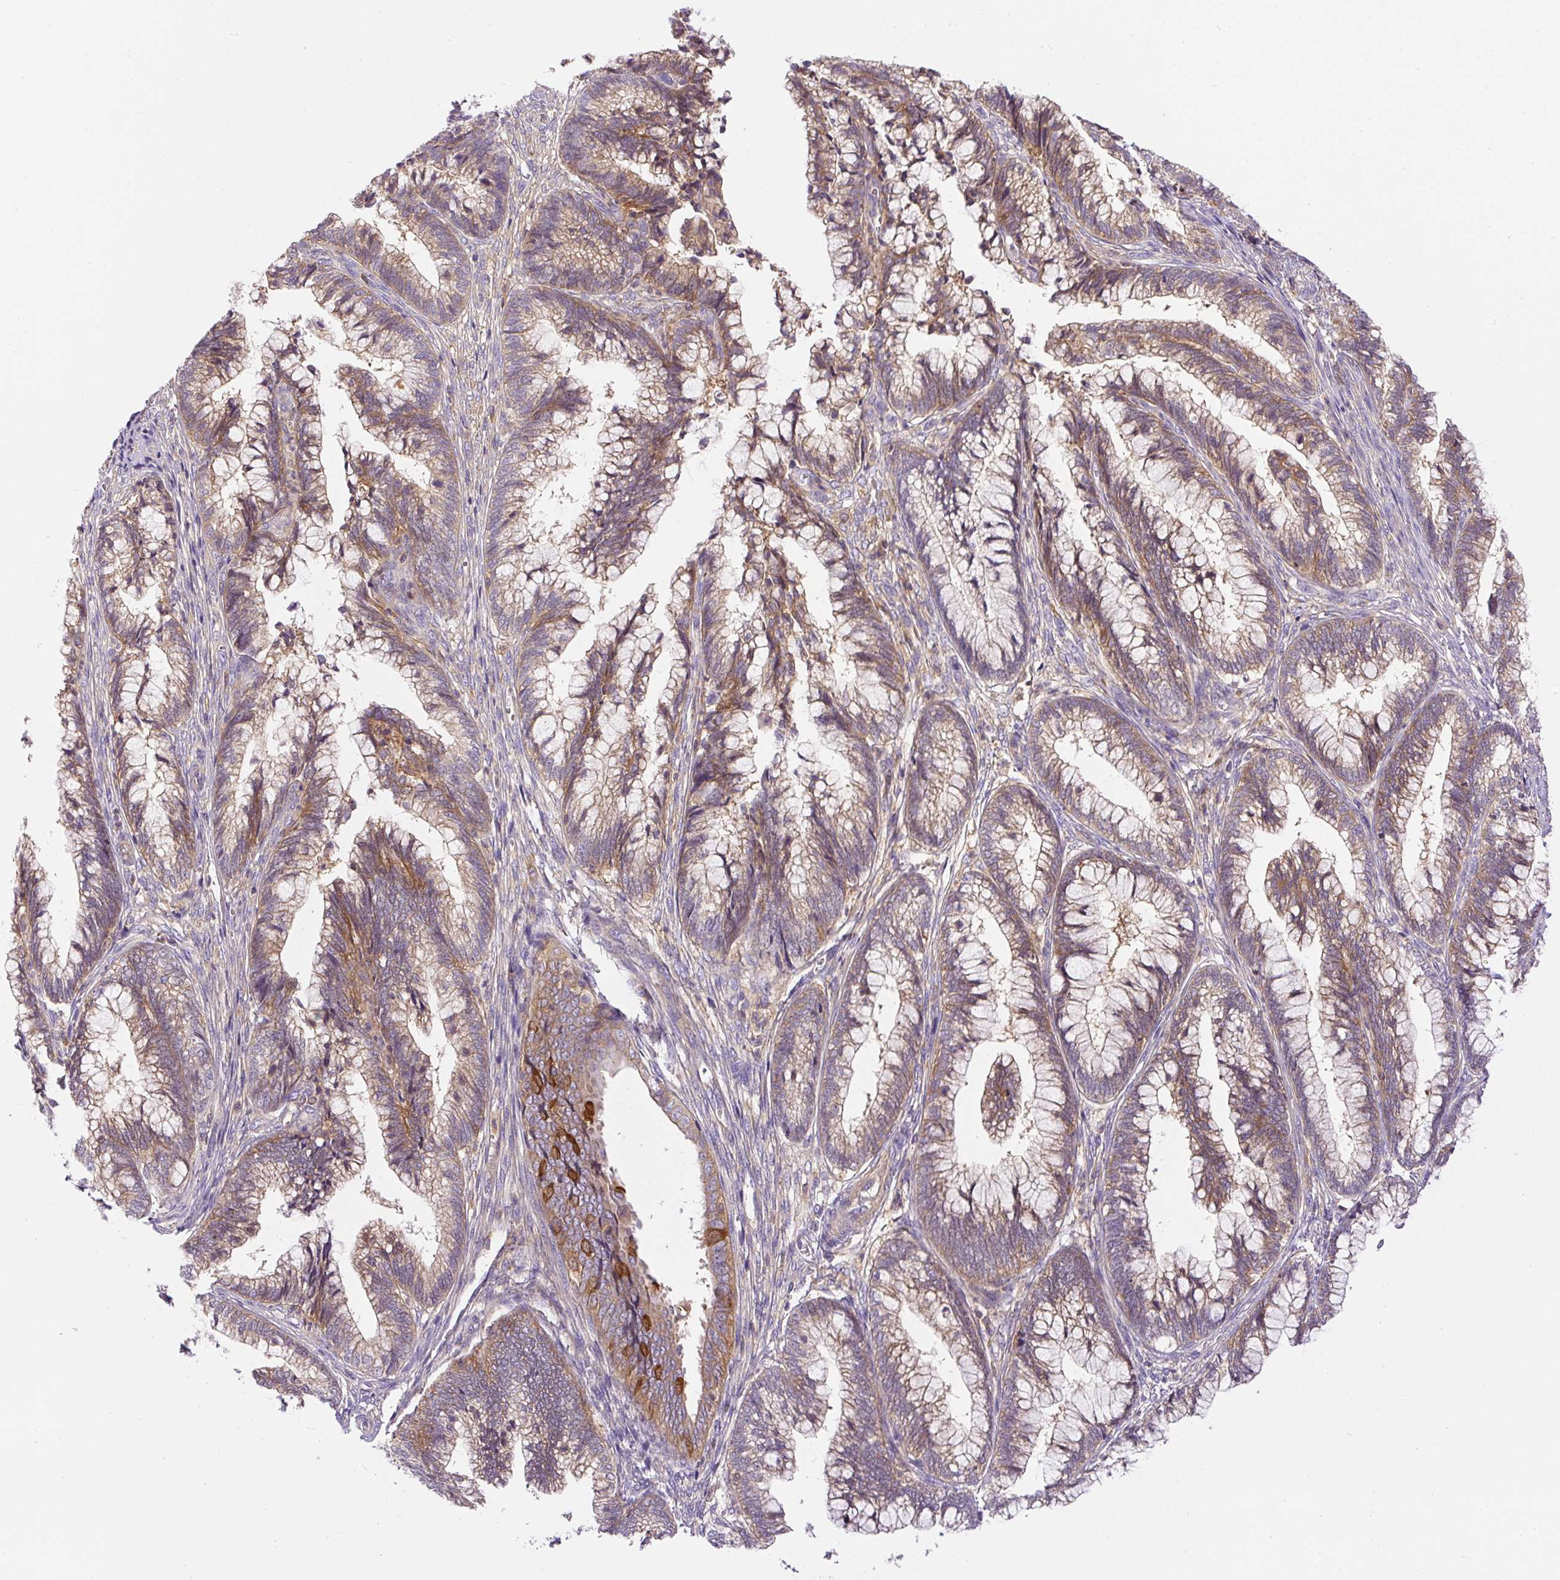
{"staining": {"intensity": "weak", "quantity": ">75%", "location": "cytoplasmic/membranous"}, "tissue": "cervical cancer", "cell_type": "Tumor cells", "image_type": "cancer", "snomed": [{"axis": "morphology", "description": "Adenocarcinoma, NOS"}, {"axis": "topography", "description": "Cervix"}], "caption": "Immunohistochemical staining of cervical adenocarcinoma reveals low levels of weak cytoplasmic/membranous expression in about >75% of tumor cells.", "gene": "CCDC28A", "patient": {"sex": "female", "age": 44}}